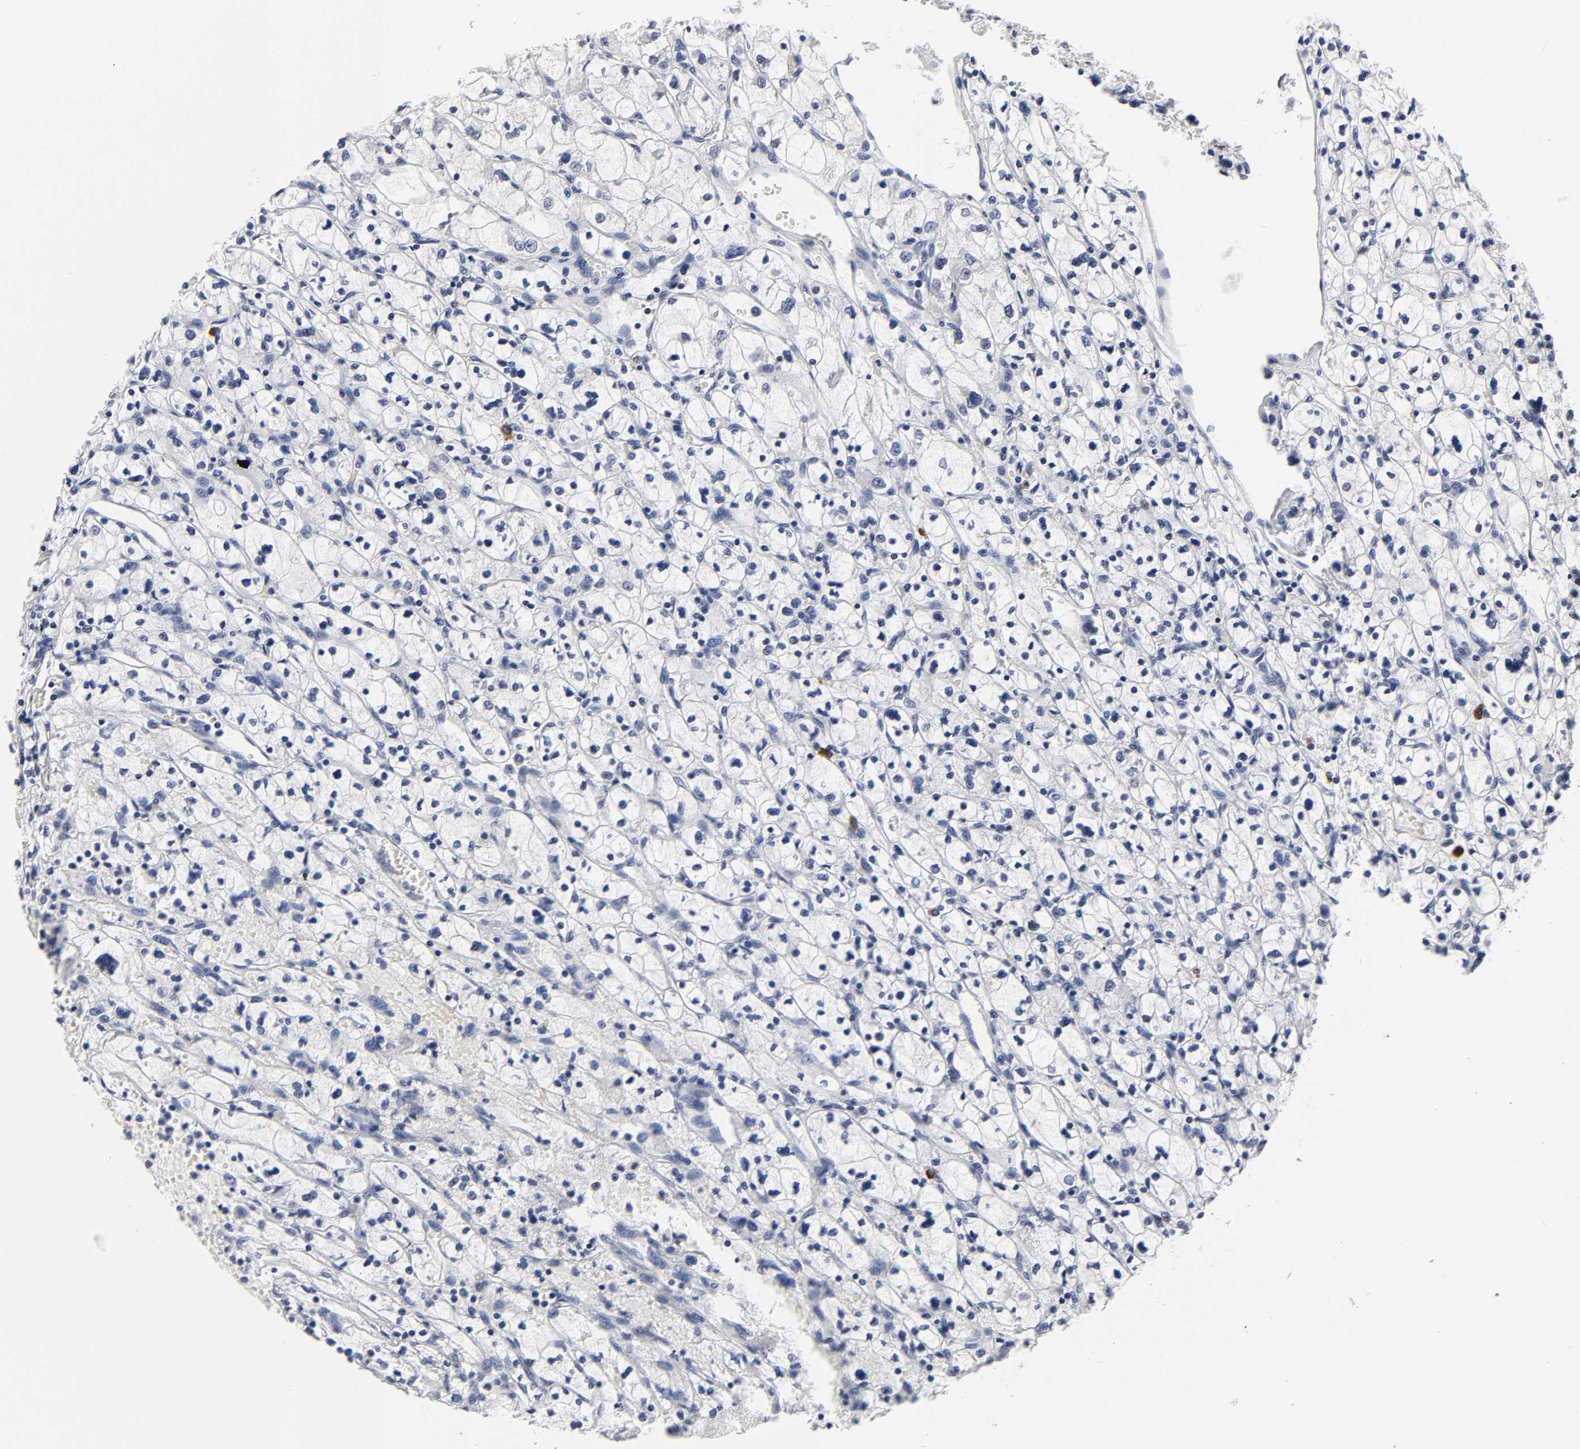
{"staining": {"intensity": "negative", "quantity": "none", "location": "none"}, "tissue": "renal cancer", "cell_type": "Tumor cells", "image_type": "cancer", "snomed": [{"axis": "morphology", "description": "Adenocarcinoma, NOS"}, {"axis": "topography", "description": "Kidney"}], "caption": "A high-resolution micrograph shows IHC staining of renal cancer, which demonstrates no significant positivity in tumor cells.", "gene": "HNF4A", "patient": {"sex": "female", "age": 83}}